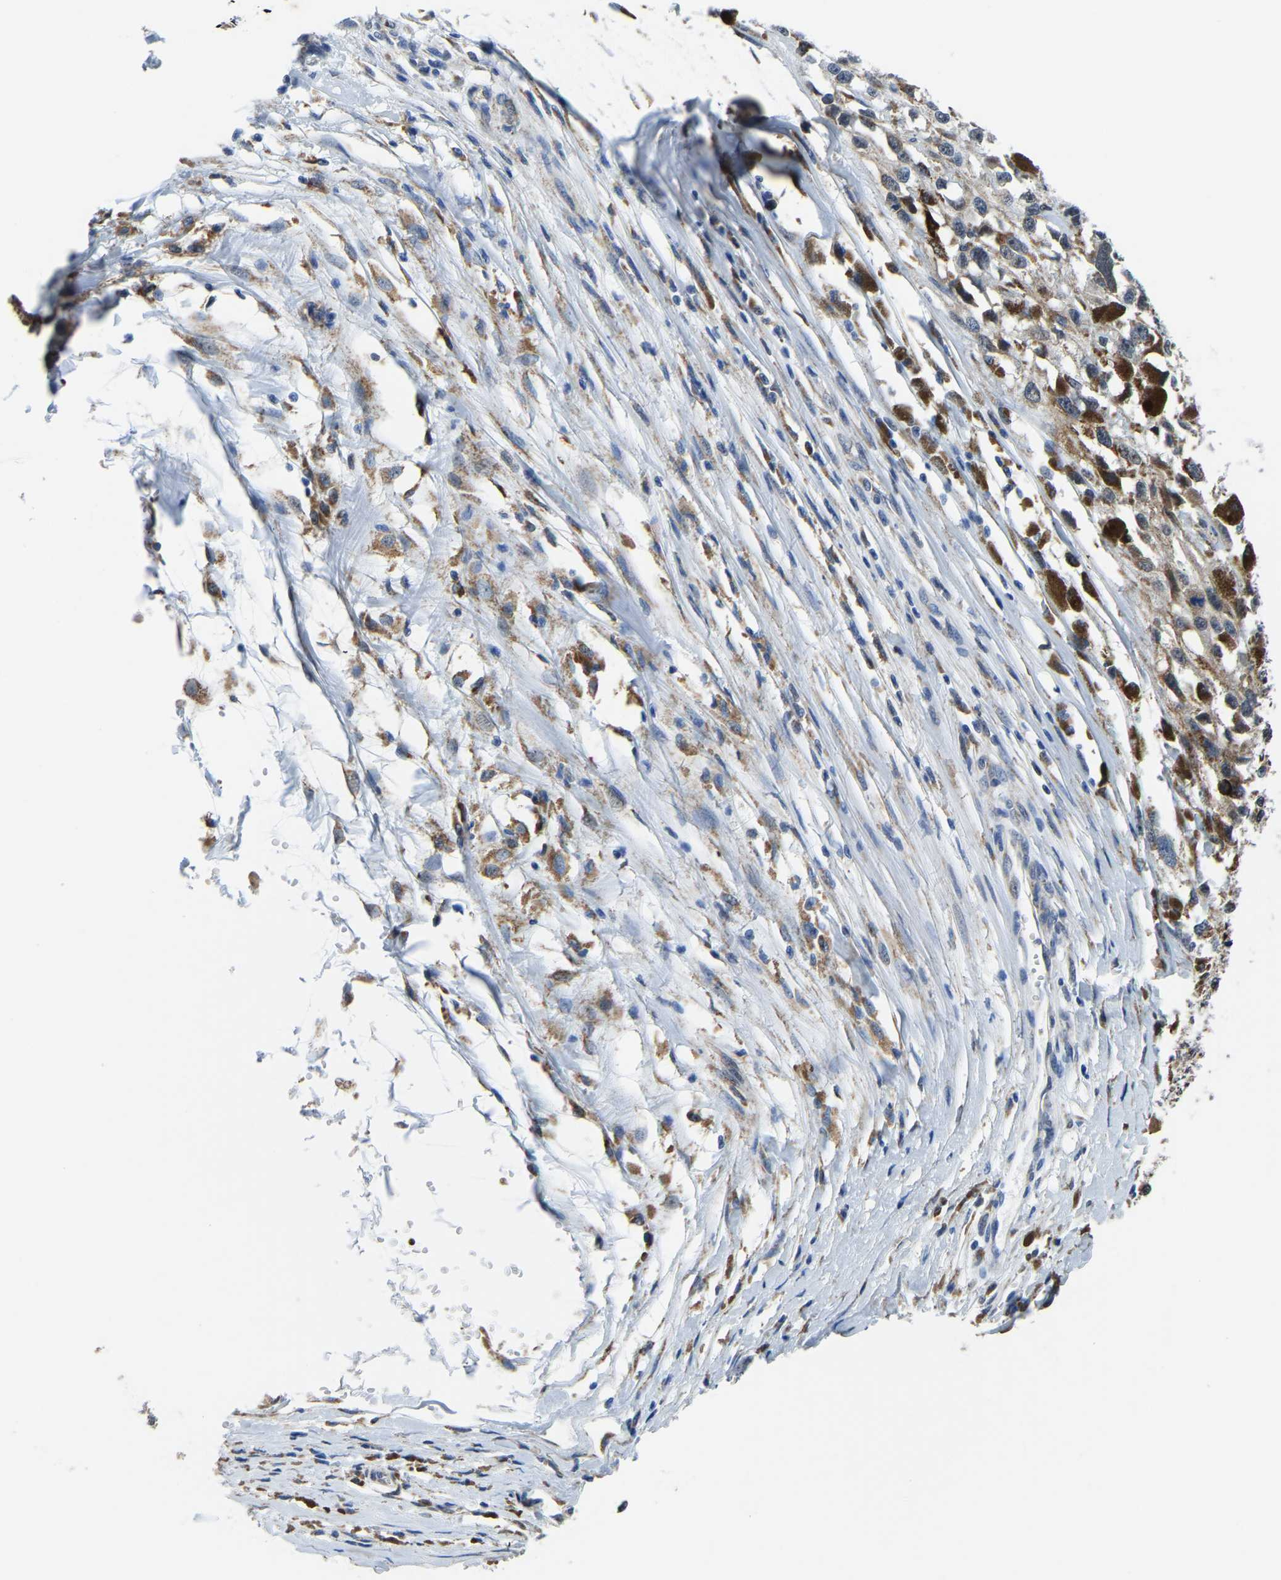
{"staining": {"intensity": "moderate", "quantity": ">75%", "location": "cytoplasmic/membranous"}, "tissue": "melanoma", "cell_type": "Tumor cells", "image_type": "cancer", "snomed": [{"axis": "morphology", "description": "Malignant melanoma, Metastatic site"}, {"axis": "topography", "description": "Lymph node"}], "caption": "Human melanoma stained with a protein marker demonstrates moderate staining in tumor cells.", "gene": "BNIP3L", "patient": {"sex": "male", "age": 59}}